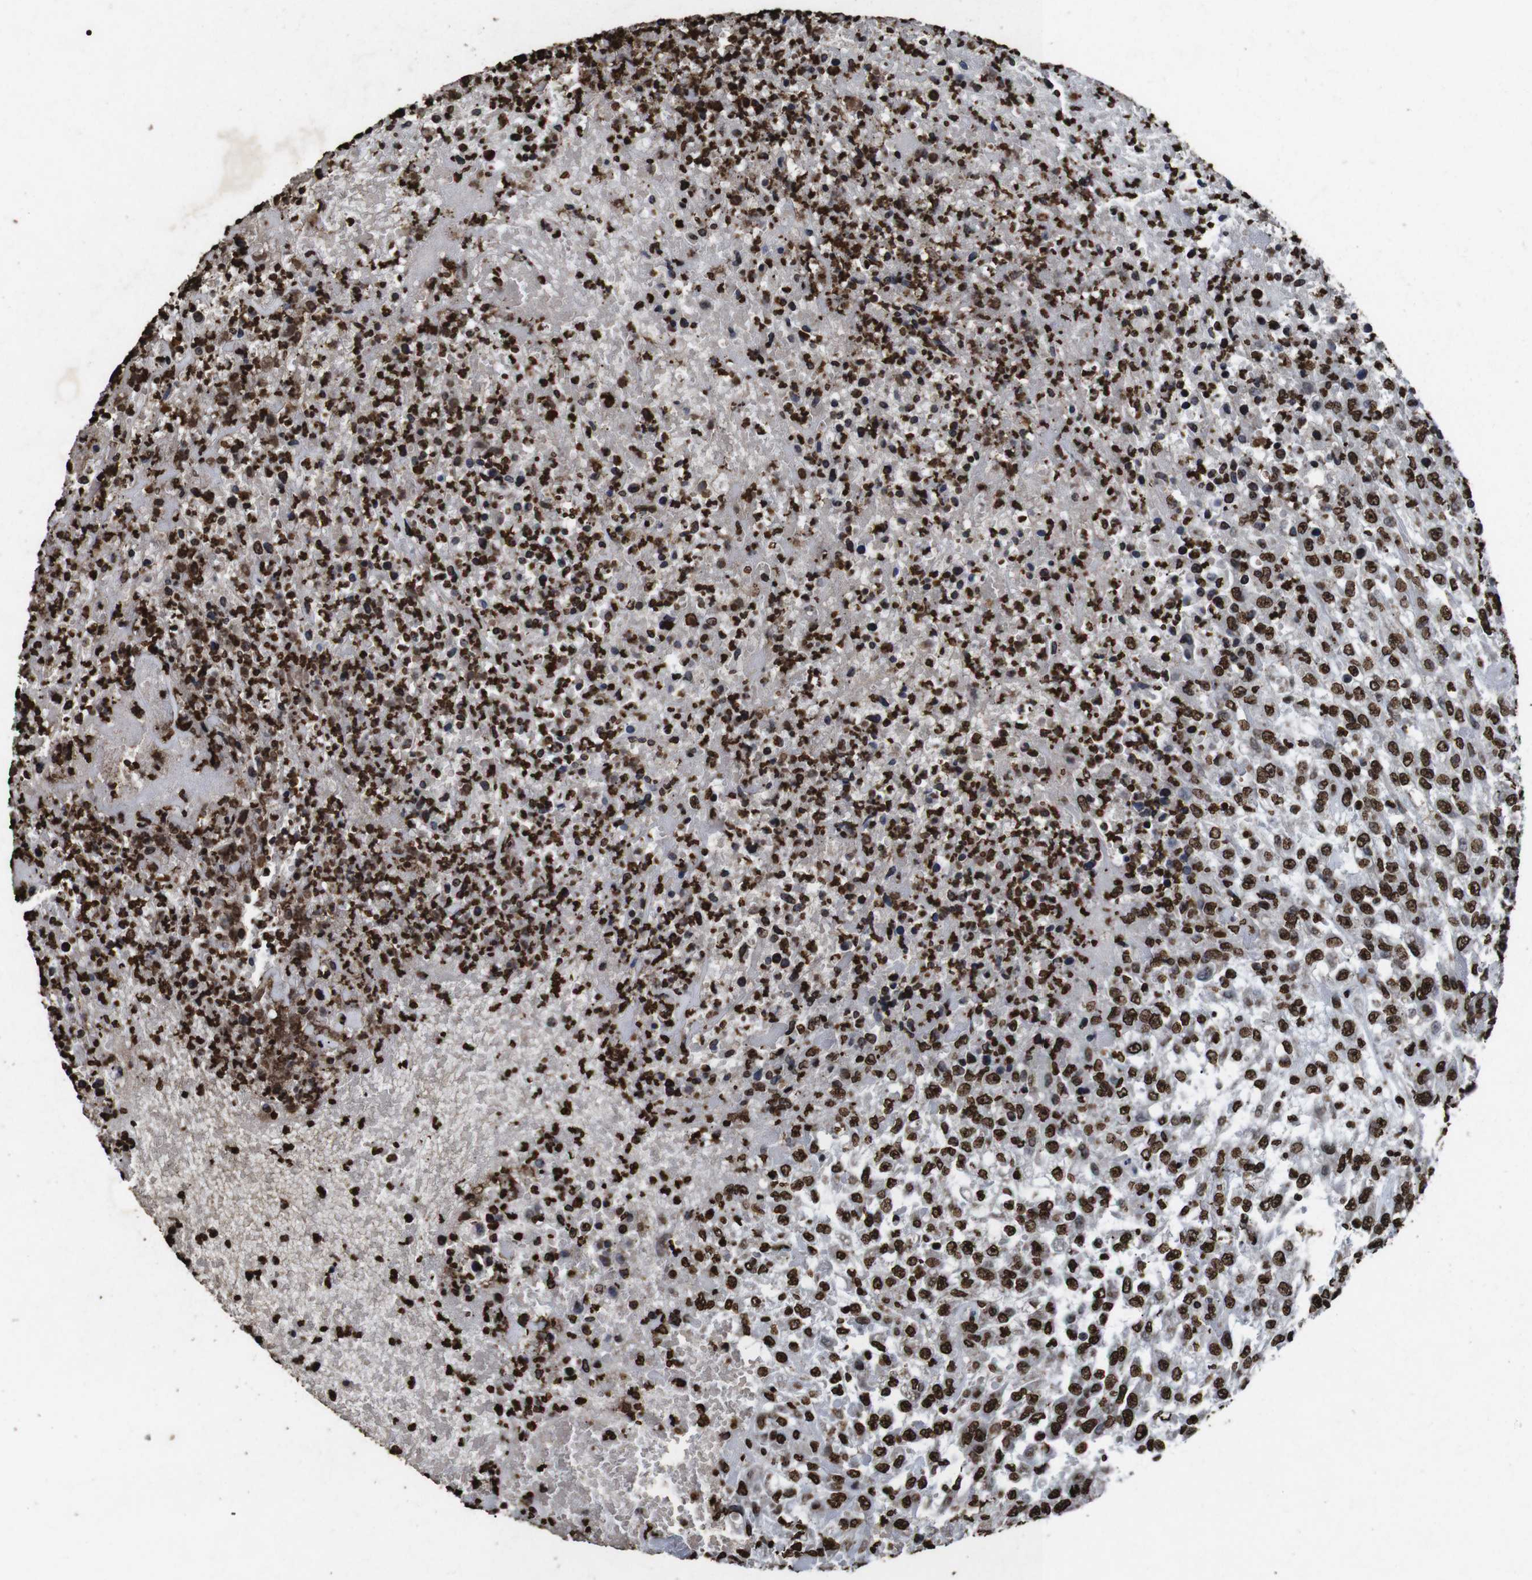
{"staining": {"intensity": "strong", "quantity": ">75%", "location": "nuclear"}, "tissue": "urothelial cancer", "cell_type": "Tumor cells", "image_type": "cancer", "snomed": [{"axis": "morphology", "description": "Urothelial carcinoma, High grade"}, {"axis": "topography", "description": "Urinary bladder"}], "caption": "Protein analysis of urothelial carcinoma (high-grade) tissue exhibits strong nuclear staining in about >75% of tumor cells.", "gene": "MDM2", "patient": {"sex": "male", "age": 46}}